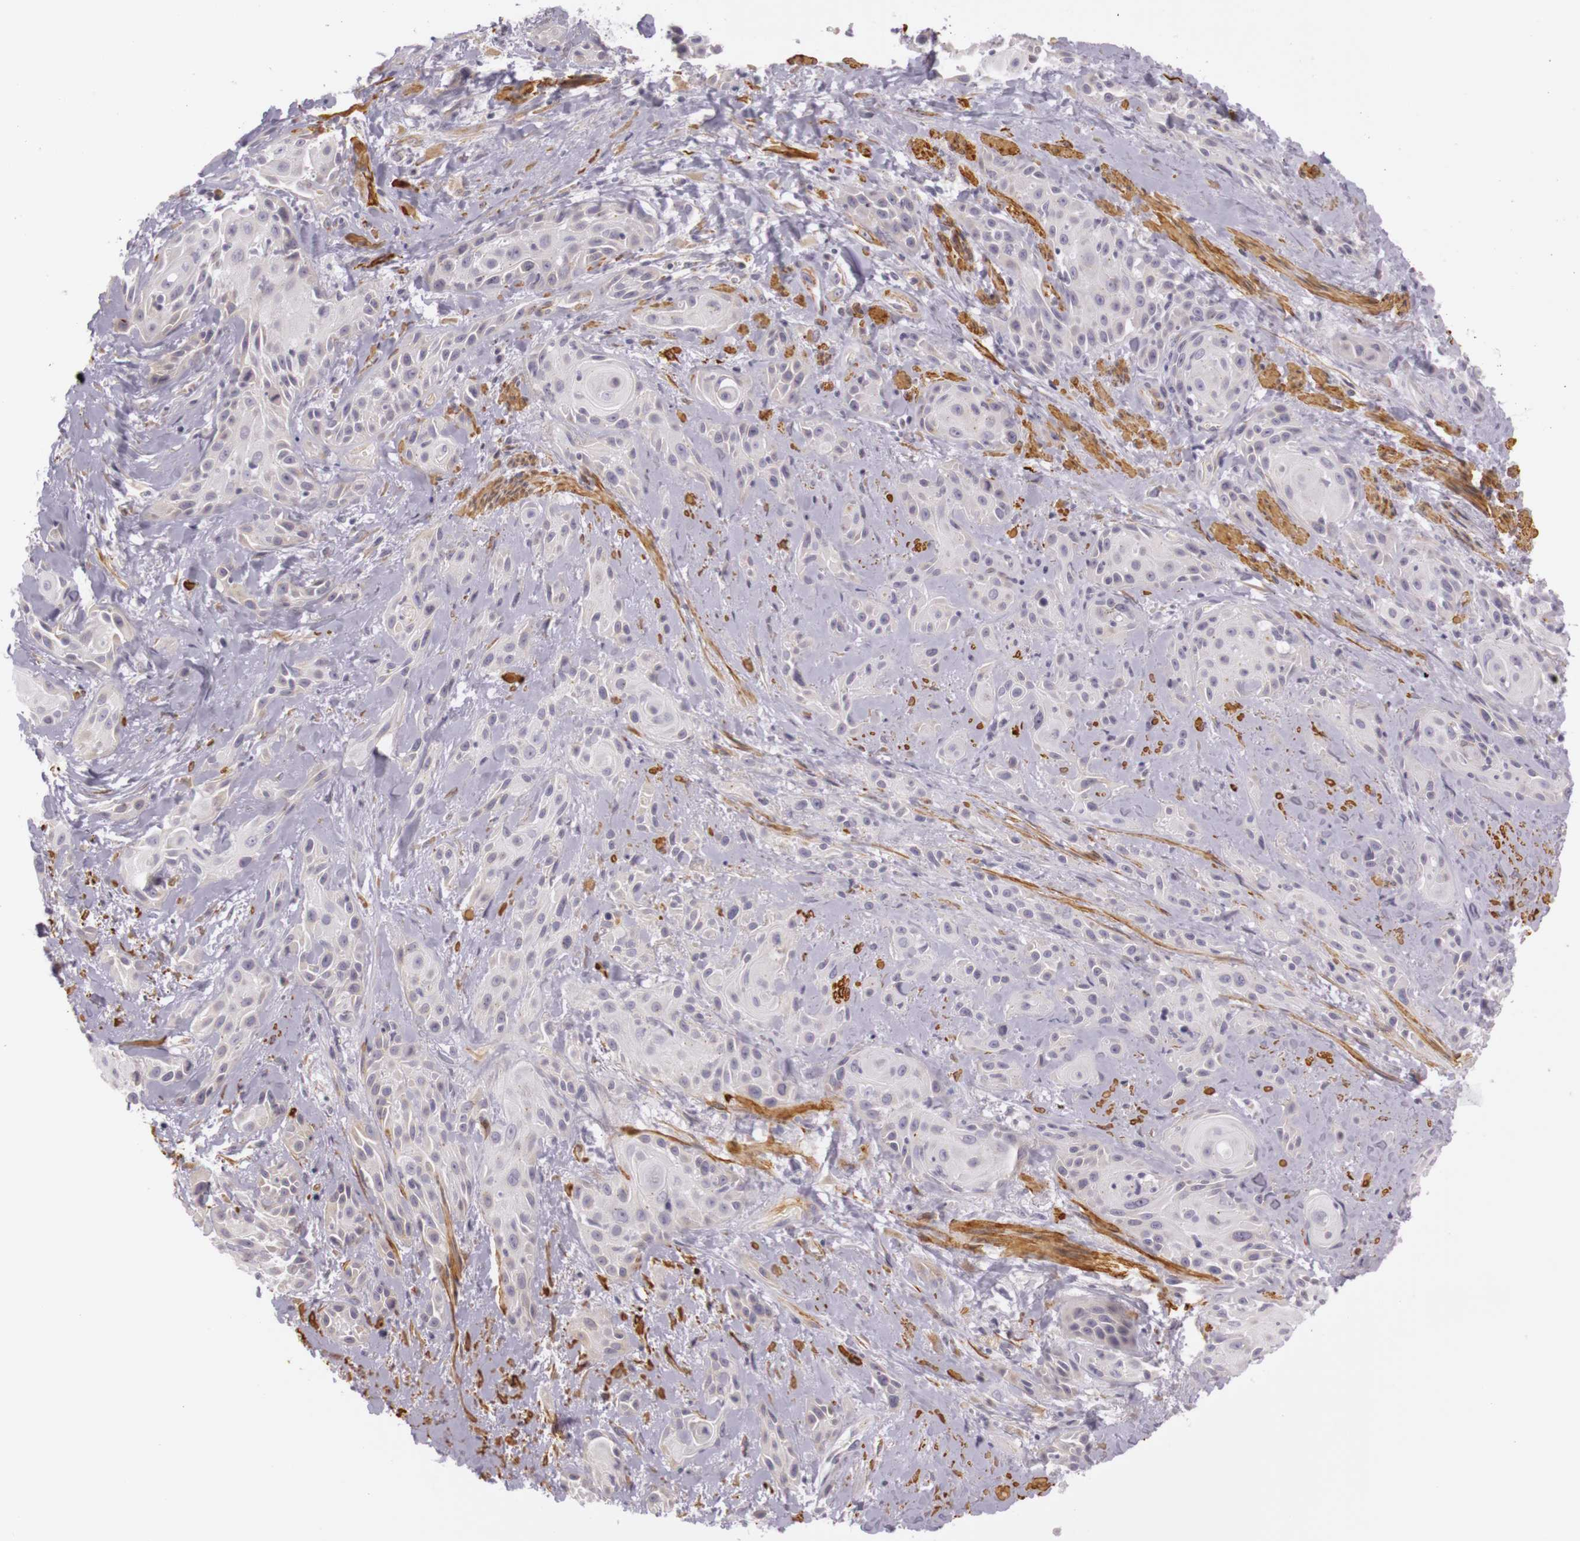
{"staining": {"intensity": "weak", "quantity": "25%-75%", "location": "cytoplasmic/membranous"}, "tissue": "skin cancer", "cell_type": "Tumor cells", "image_type": "cancer", "snomed": [{"axis": "morphology", "description": "Squamous cell carcinoma, NOS"}, {"axis": "topography", "description": "Skin"}, {"axis": "topography", "description": "Anal"}], "caption": "High-power microscopy captured an IHC histopathology image of skin squamous cell carcinoma, revealing weak cytoplasmic/membranous staining in about 25%-75% of tumor cells.", "gene": "CNTN2", "patient": {"sex": "male", "age": 64}}